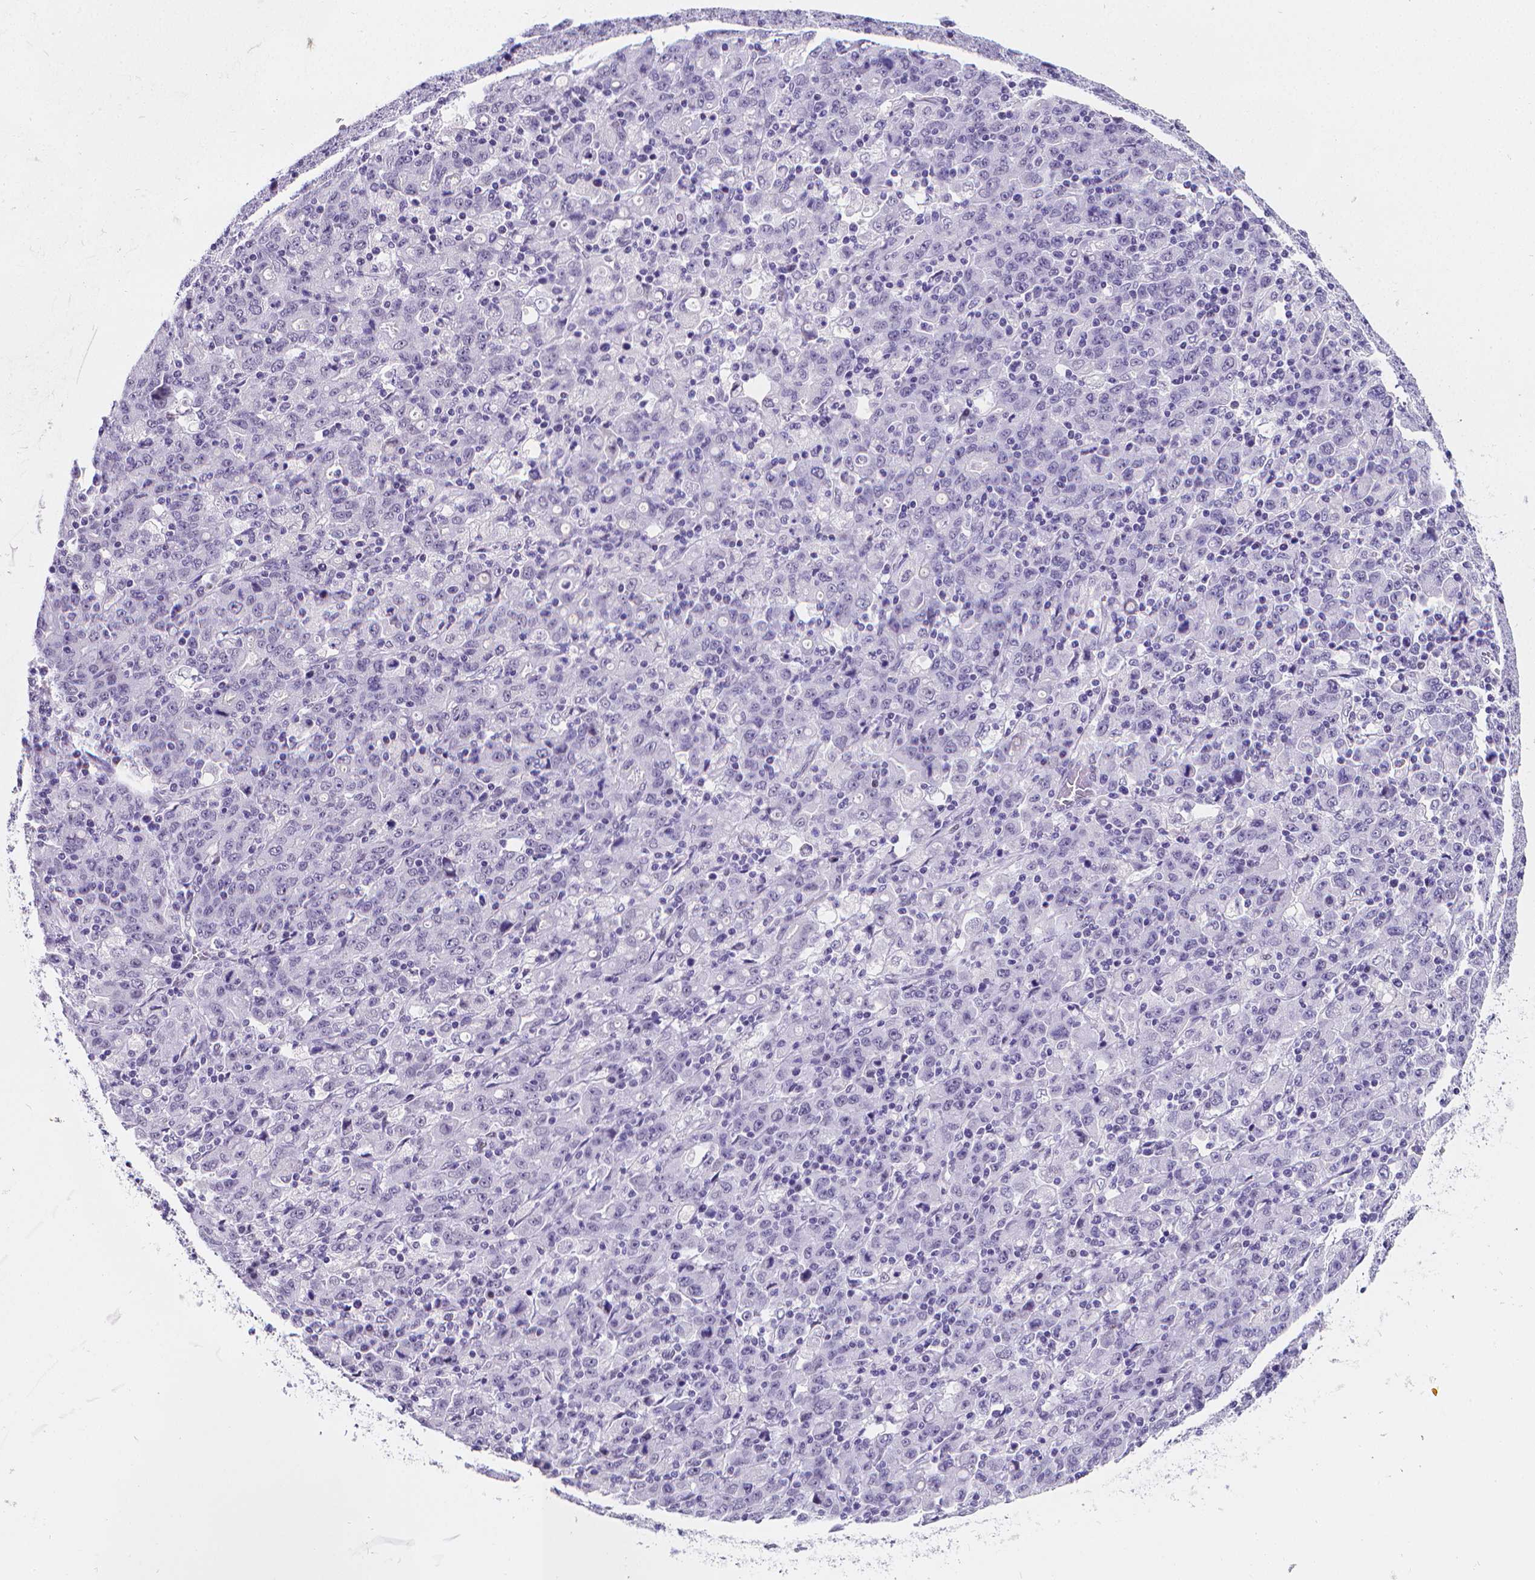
{"staining": {"intensity": "negative", "quantity": "none", "location": "none"}, "tissue": "stomach cancer", "cell_type": "Tumor cells", "image_type": "cancer", "snomed": [{"axis": "morphology", "description": "Adenocarcinoma, NOS"}, {"axis": "topography", "description": "Stomach, upper"}], "caption": "The IHC photomicrograph has no significant staining in tumor cells of stomach cancer (adenocarcinoma) tissue. Nuclei are stained in blue.", "gene": "MEF2C", "patient": {"sex": "male", "age": 69}}